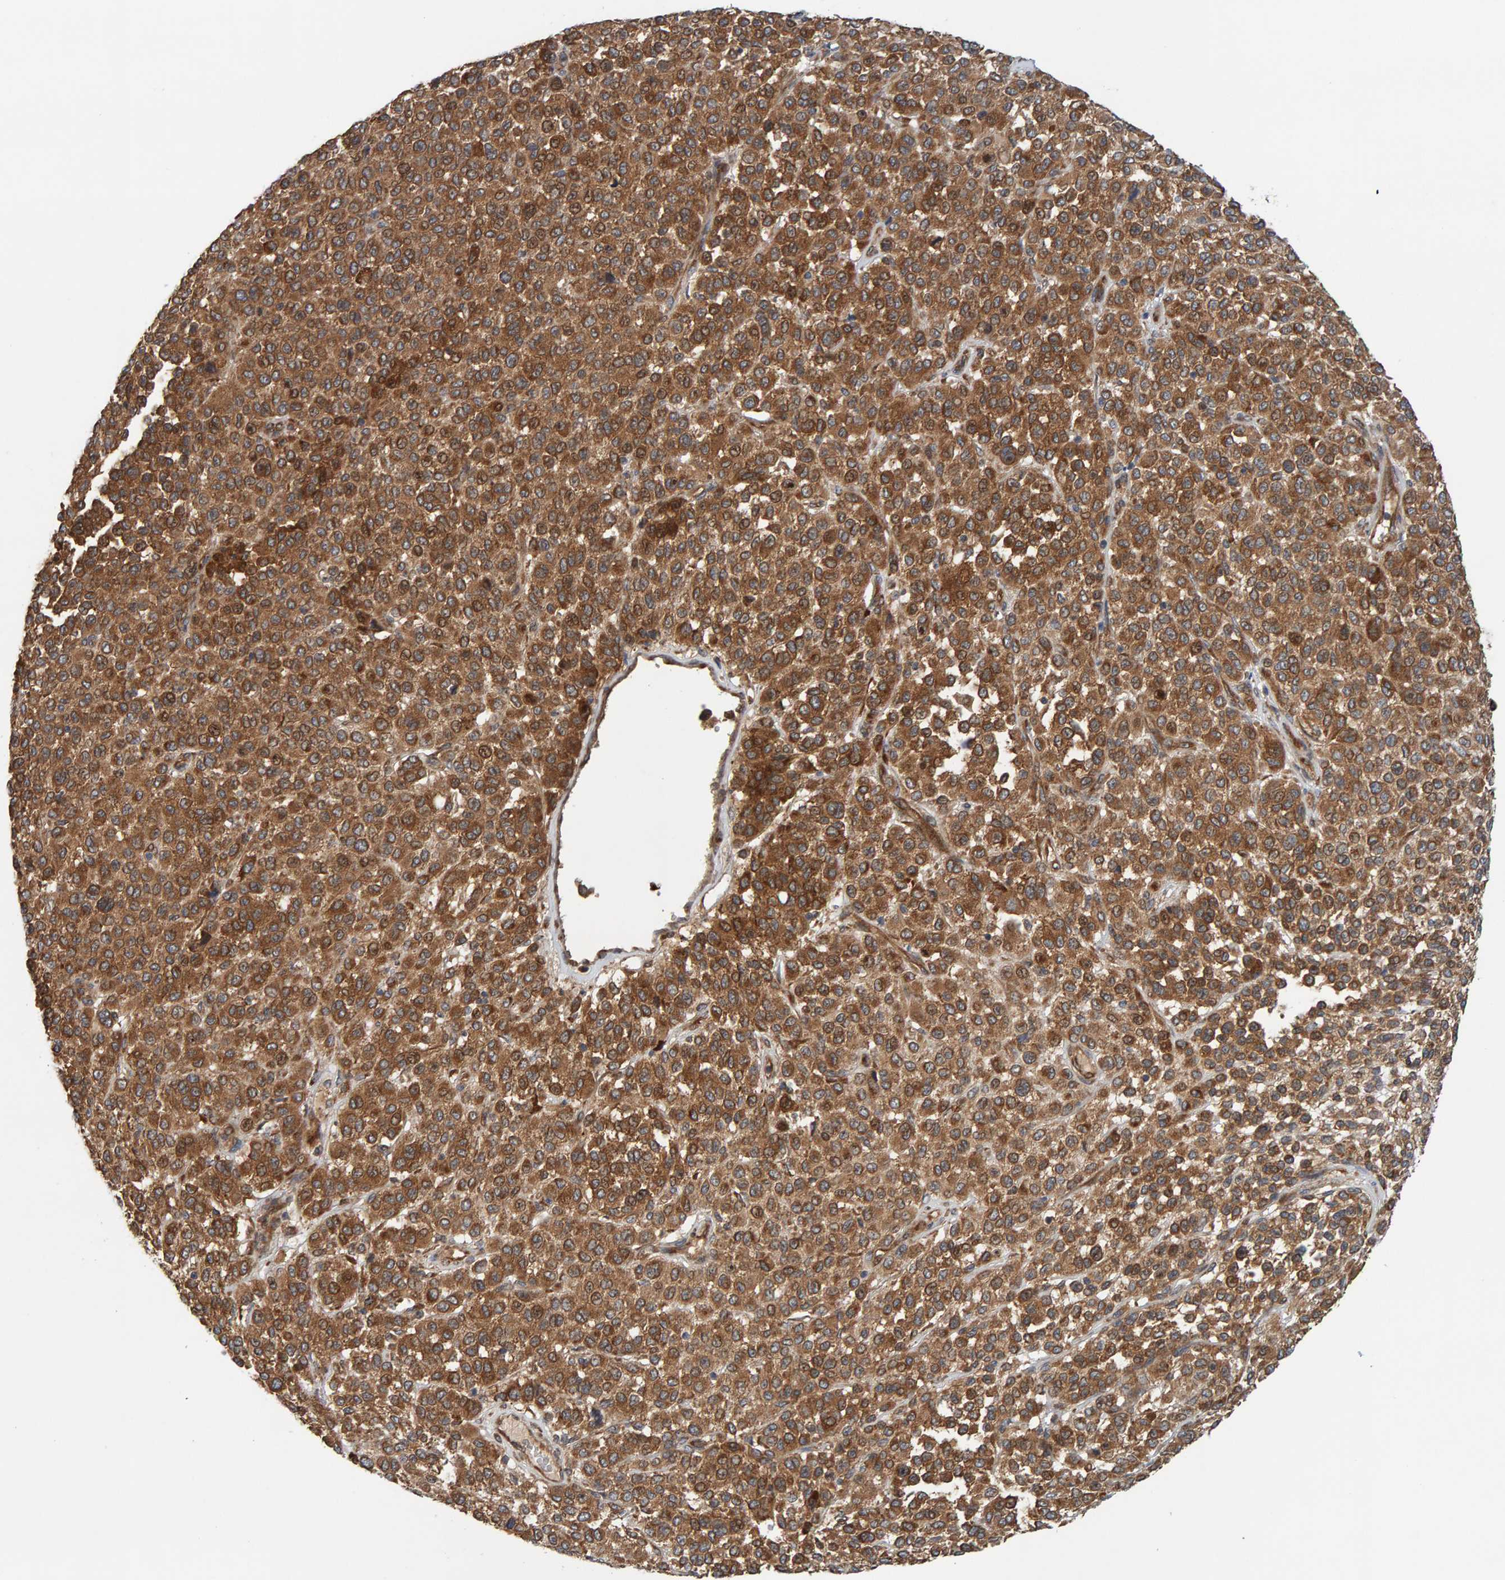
{"staining": {"intensity": "strong", "quantity": ">75%", "location": "cytoplasmic/membranous"}, "tissue": "melanoma", "cell_type": "Tumor cells", "image_type": "cancer", "snomed": [{"axis": "morphology", "description": "Malignant melanoma, Metastatic site"}, {"axis": "topography", "description": "Pancreas"}], "caption": "Immunohistochemical staining of human melanoma displays high levels of strong cytoplasmic/membranous protein positivity in about >75% of tumor cells.", "gene": "BAIAP2", "patient": {"sex": "female", "age": 30}}